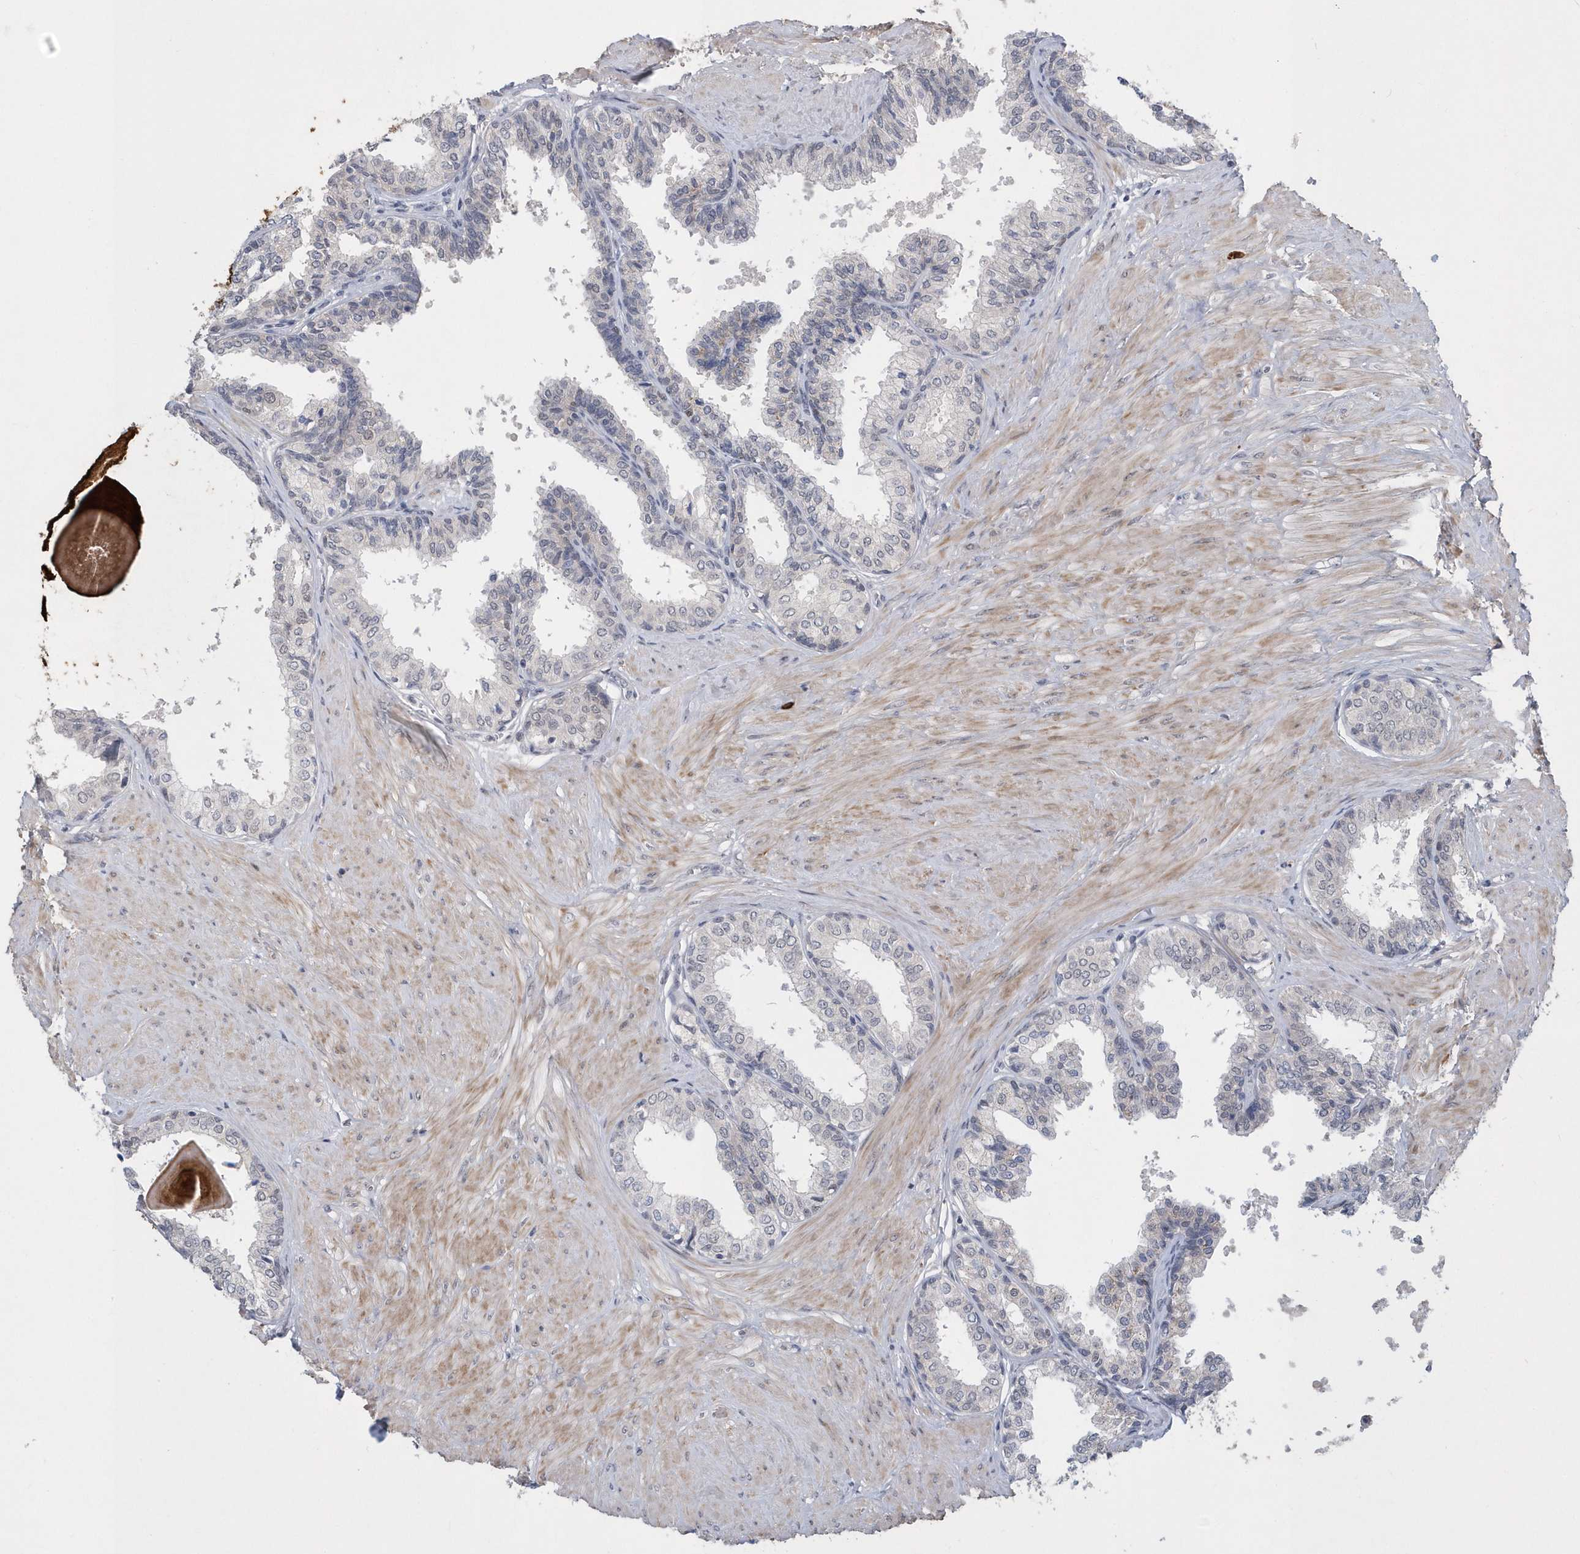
{"staining": {"intensity": "negative", "quantity": "none", "location": "none"}, "tissue": "prostate", "cell_type": "Glandular cells", "image_type": "normal", "snomed": [{"axis": "morphology", "description": "Normal tissue, NOS"}, {"axis": "topography", "description": "Prostate"}], "caption": "Image shows no significant protein positivity in glandular cells of benign prostate. (Brightfield microscopy of DAB IHC at high magnification).", "gene": "FAM217A", "patient": {"sex": "male", "age": 48}}